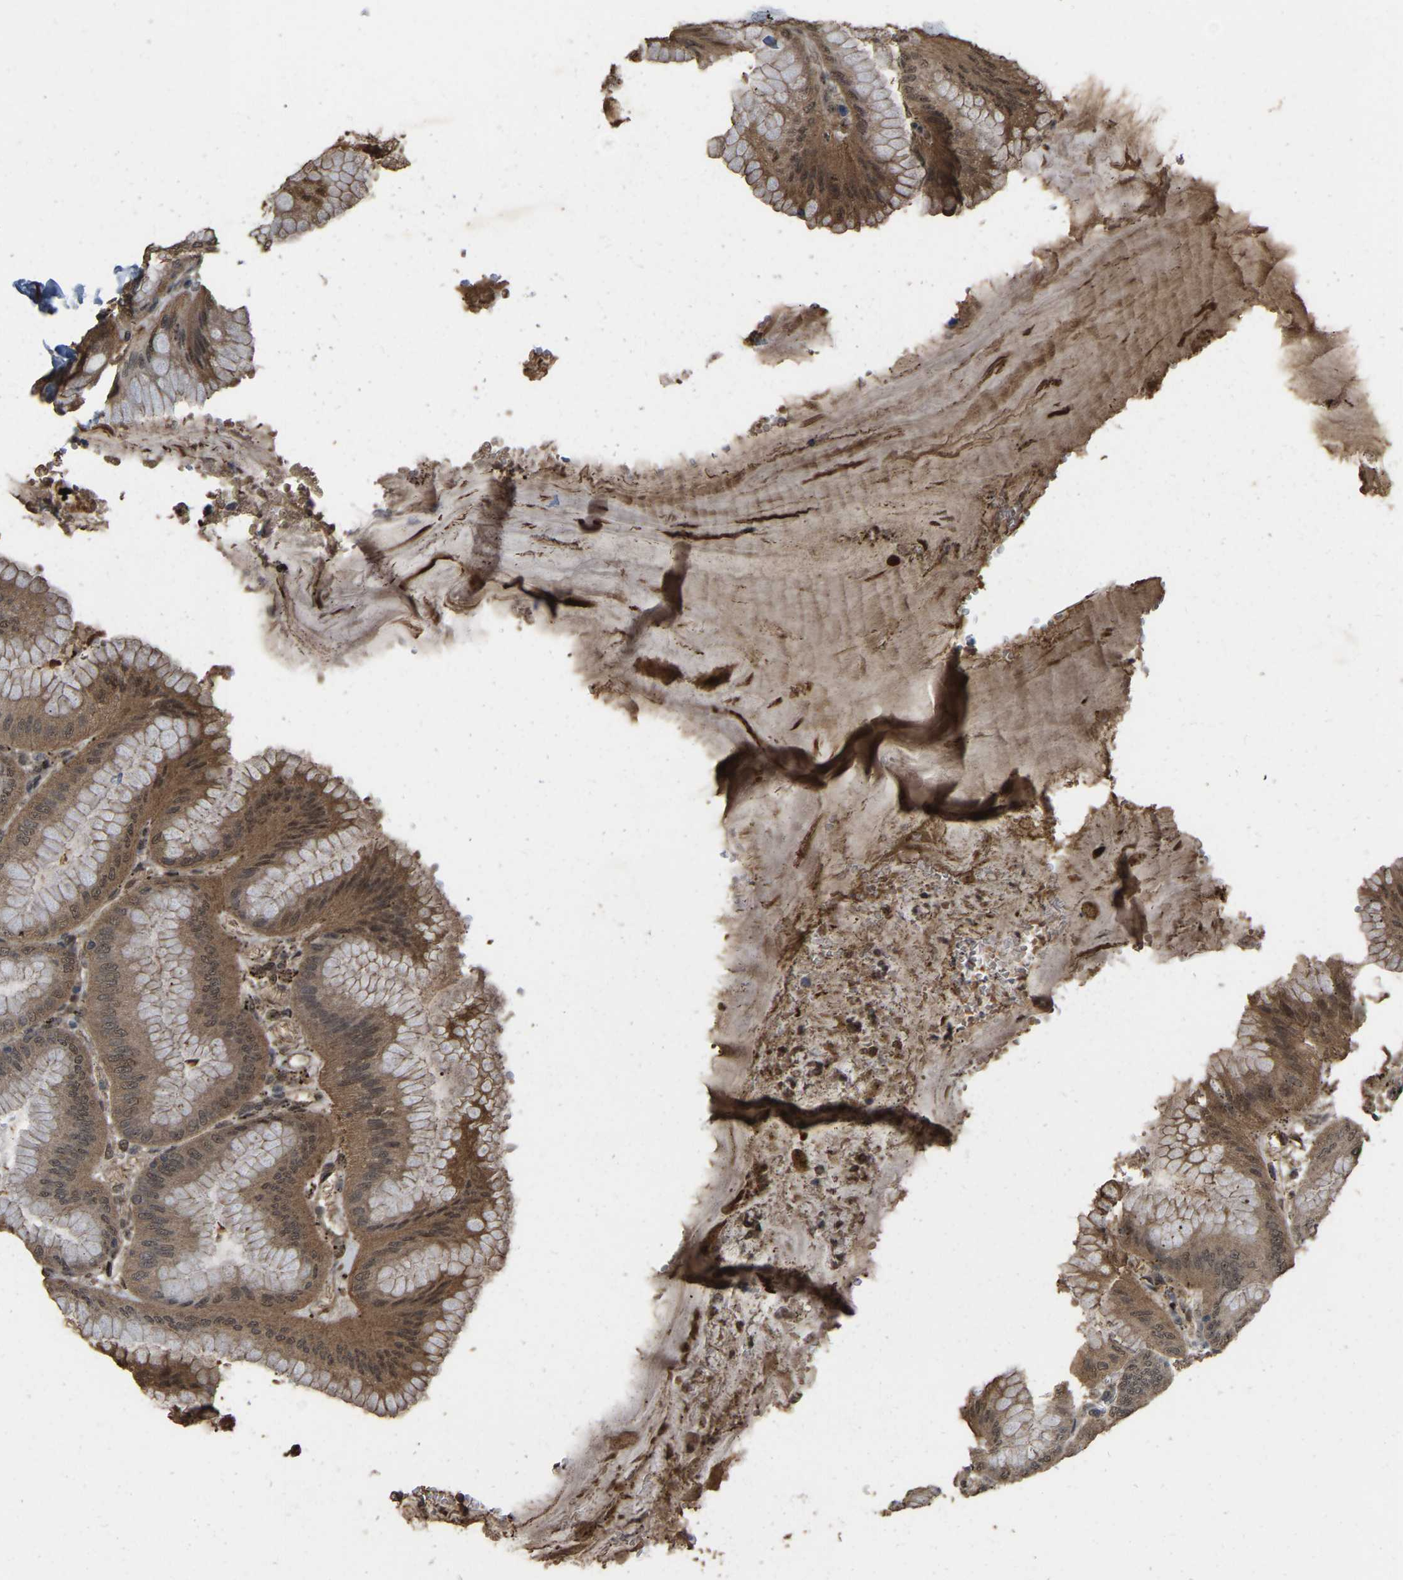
{"staining": {"intensity": "moderate", "quantity": ">75%", "location": "cytoplasmic/membranous,nuclear"}, "tissue": "stomach", "cell_type": "Glandular cells", "image_type": "normal", "snomed": [{"axis": "morphology", "description": "Normal tissue, NOS"}, {"axis": "topography", "description": "Stomach, lower"}], "caption": "The micrograph demonstrates staining of normal stomach, revealing moderate cytoplasmic/membranous,nuclear protein positivity (brown color) within glandular cells. (DAB = brown stain, brightfield microscopy at high magnification).", "gene": "ARHGAP23", "patient": {"sex": "male", "age": 71}}